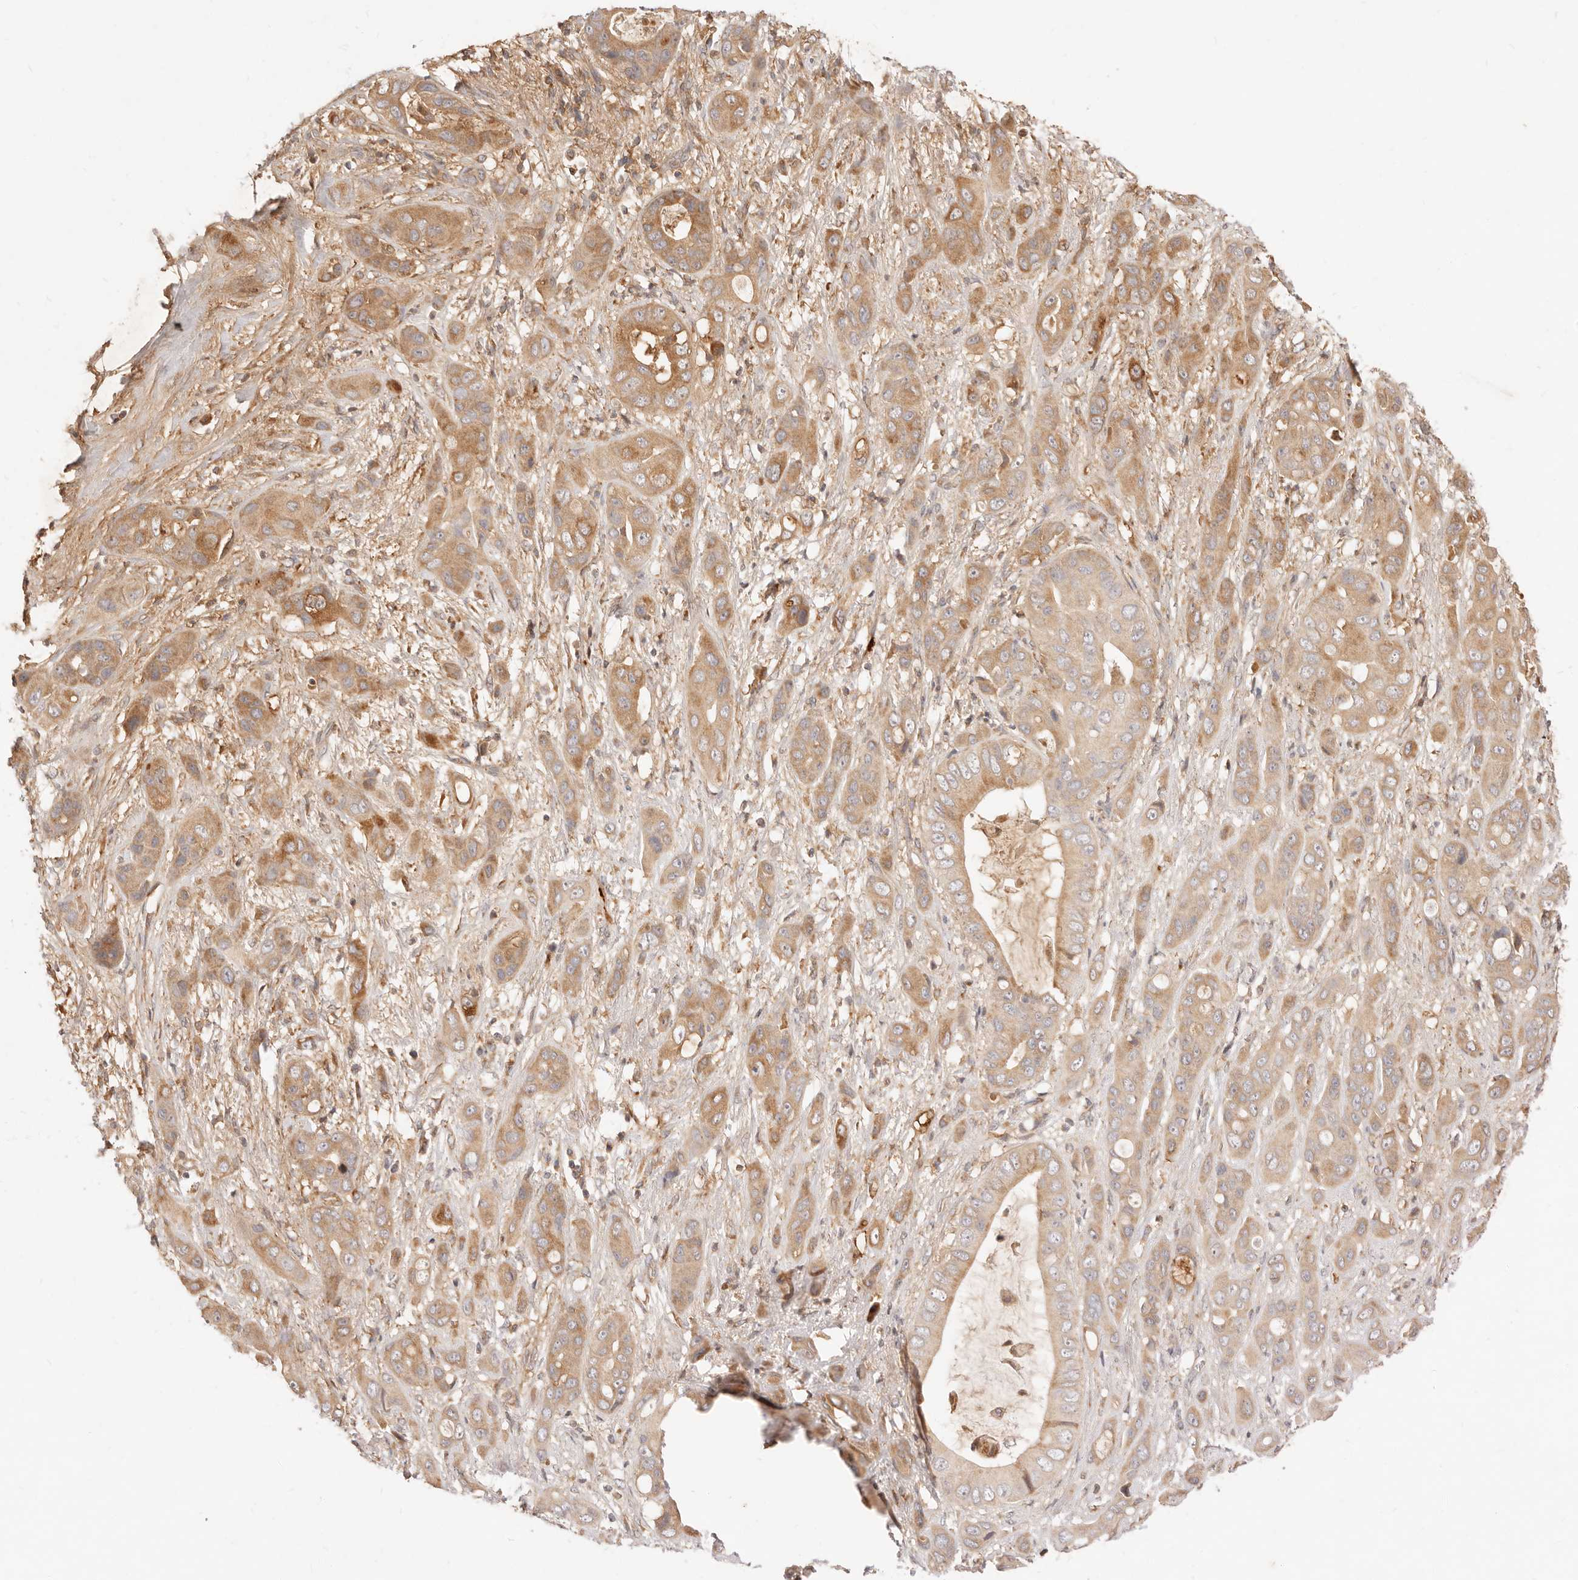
{"staining": {"intensity": "moderate", "quantity": ">75%", "location": "cytoplasmic/membranous"}, "tissue": "liver cancer", "cell_type": "Tumor cells", "image_type": "cancer", "snomed": [{"axis": "morphology", "description": "Cholangiocarcinoma"}, {"axis": "topography", "description": "Liver"}], "caption": "Protein positivity by IHC shows moderate cytoplasmic/membranous expression in about >75% of tumor cells in liver cancer.", "gene": "UBXN10", "patient": {"sex": "female", "age": 52}}